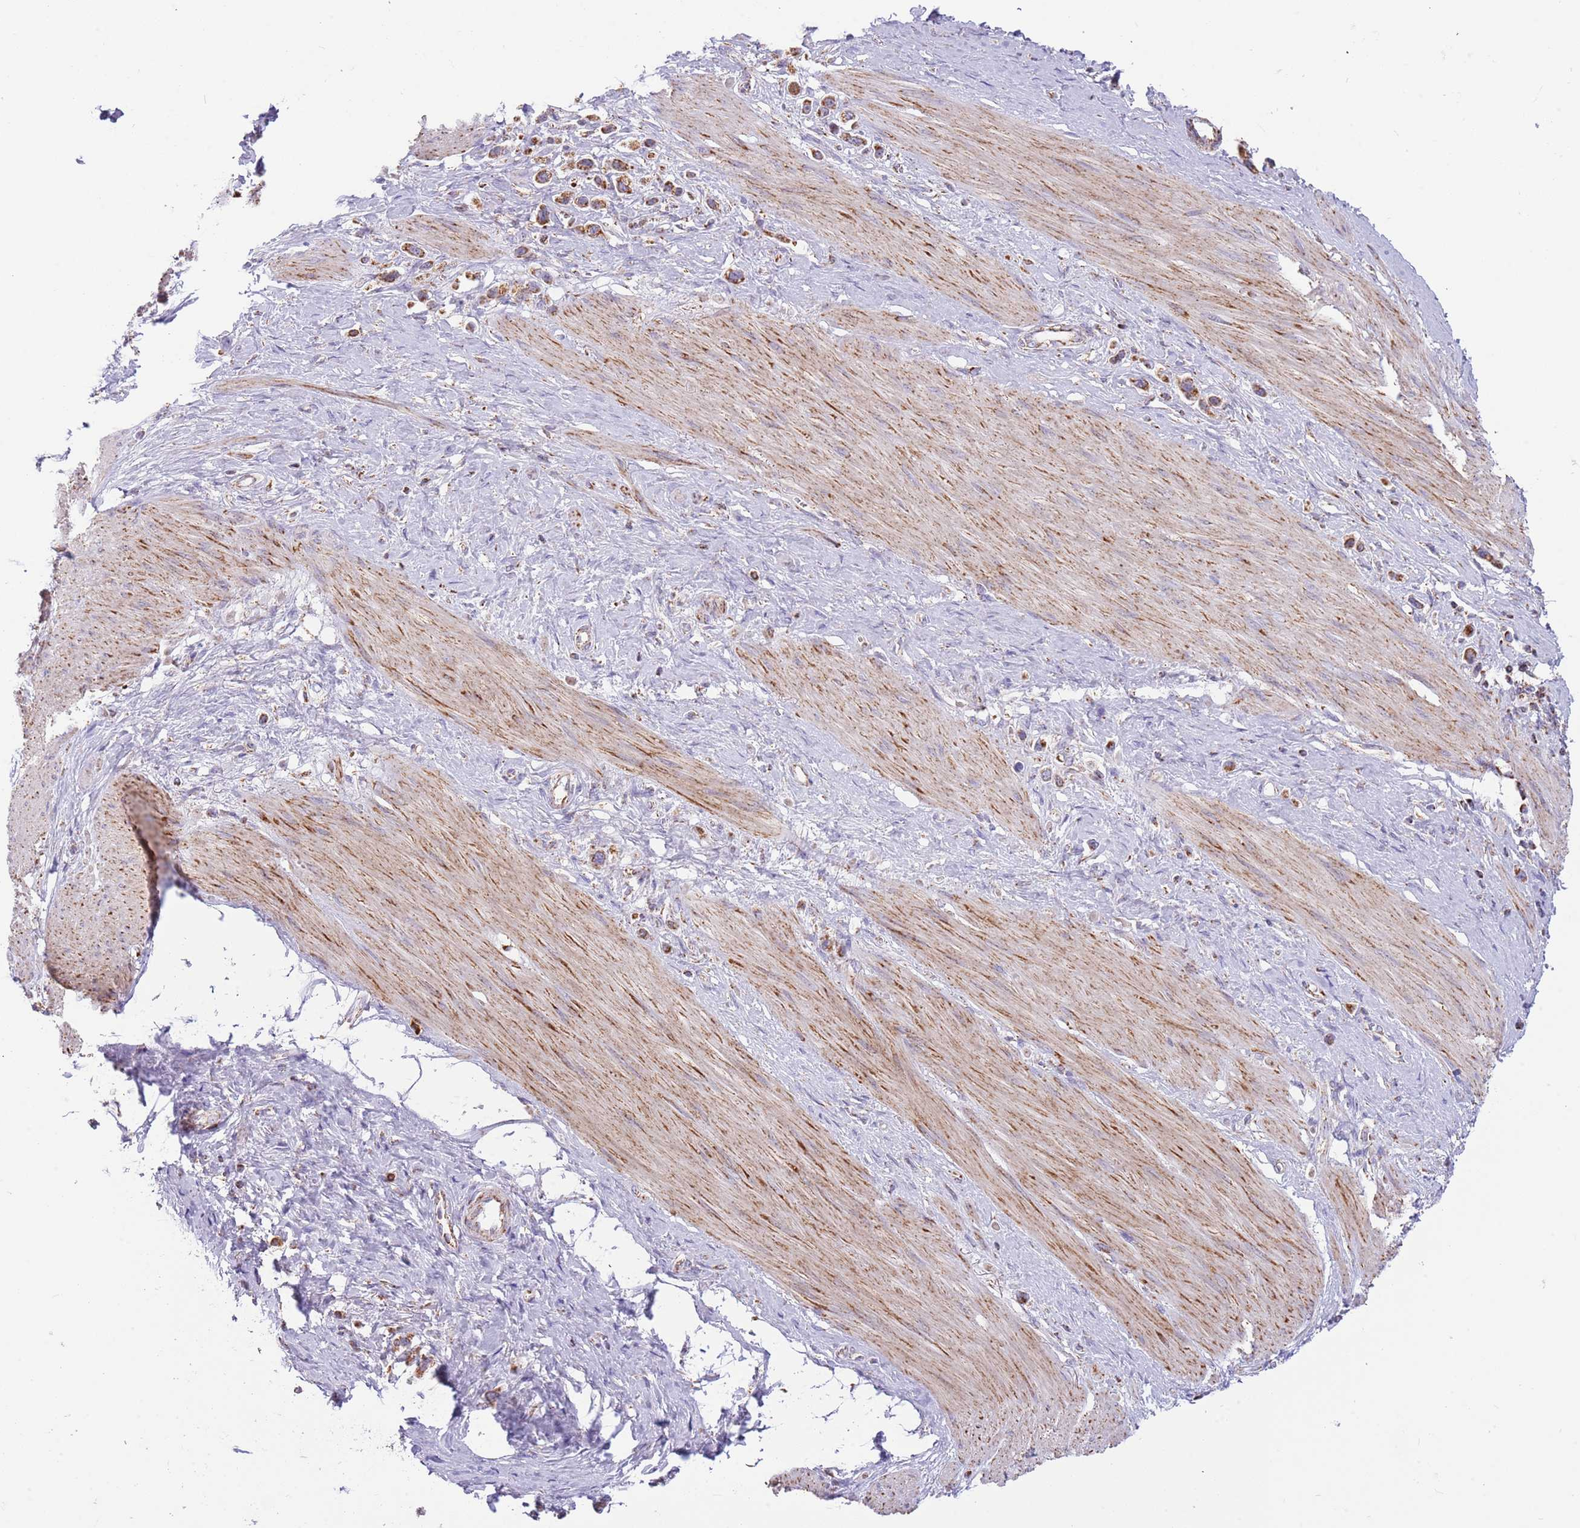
{"staining": {"intensity": "strong", "quantity": ">75%", "location": "cytoplasmic/membranous"}, "tissue": "stomach cancer", "cell_type": "Tumor cells", "image_type": "cancer", "snomed": [{"axis": "morphology", "description": "Adenocarcinoma, NOS"}, {"axis": "topography", "description": "Stomach"}], "caption": "About >75% of tumor cells in human stomach cancer (adenocarcinoma) exhibit strong cytoplasmic/membranous protein staining as visualized by brown immunohistochemical staining.", "gene": "LHX6", "patient": {"sex": "female", "age": 65}}